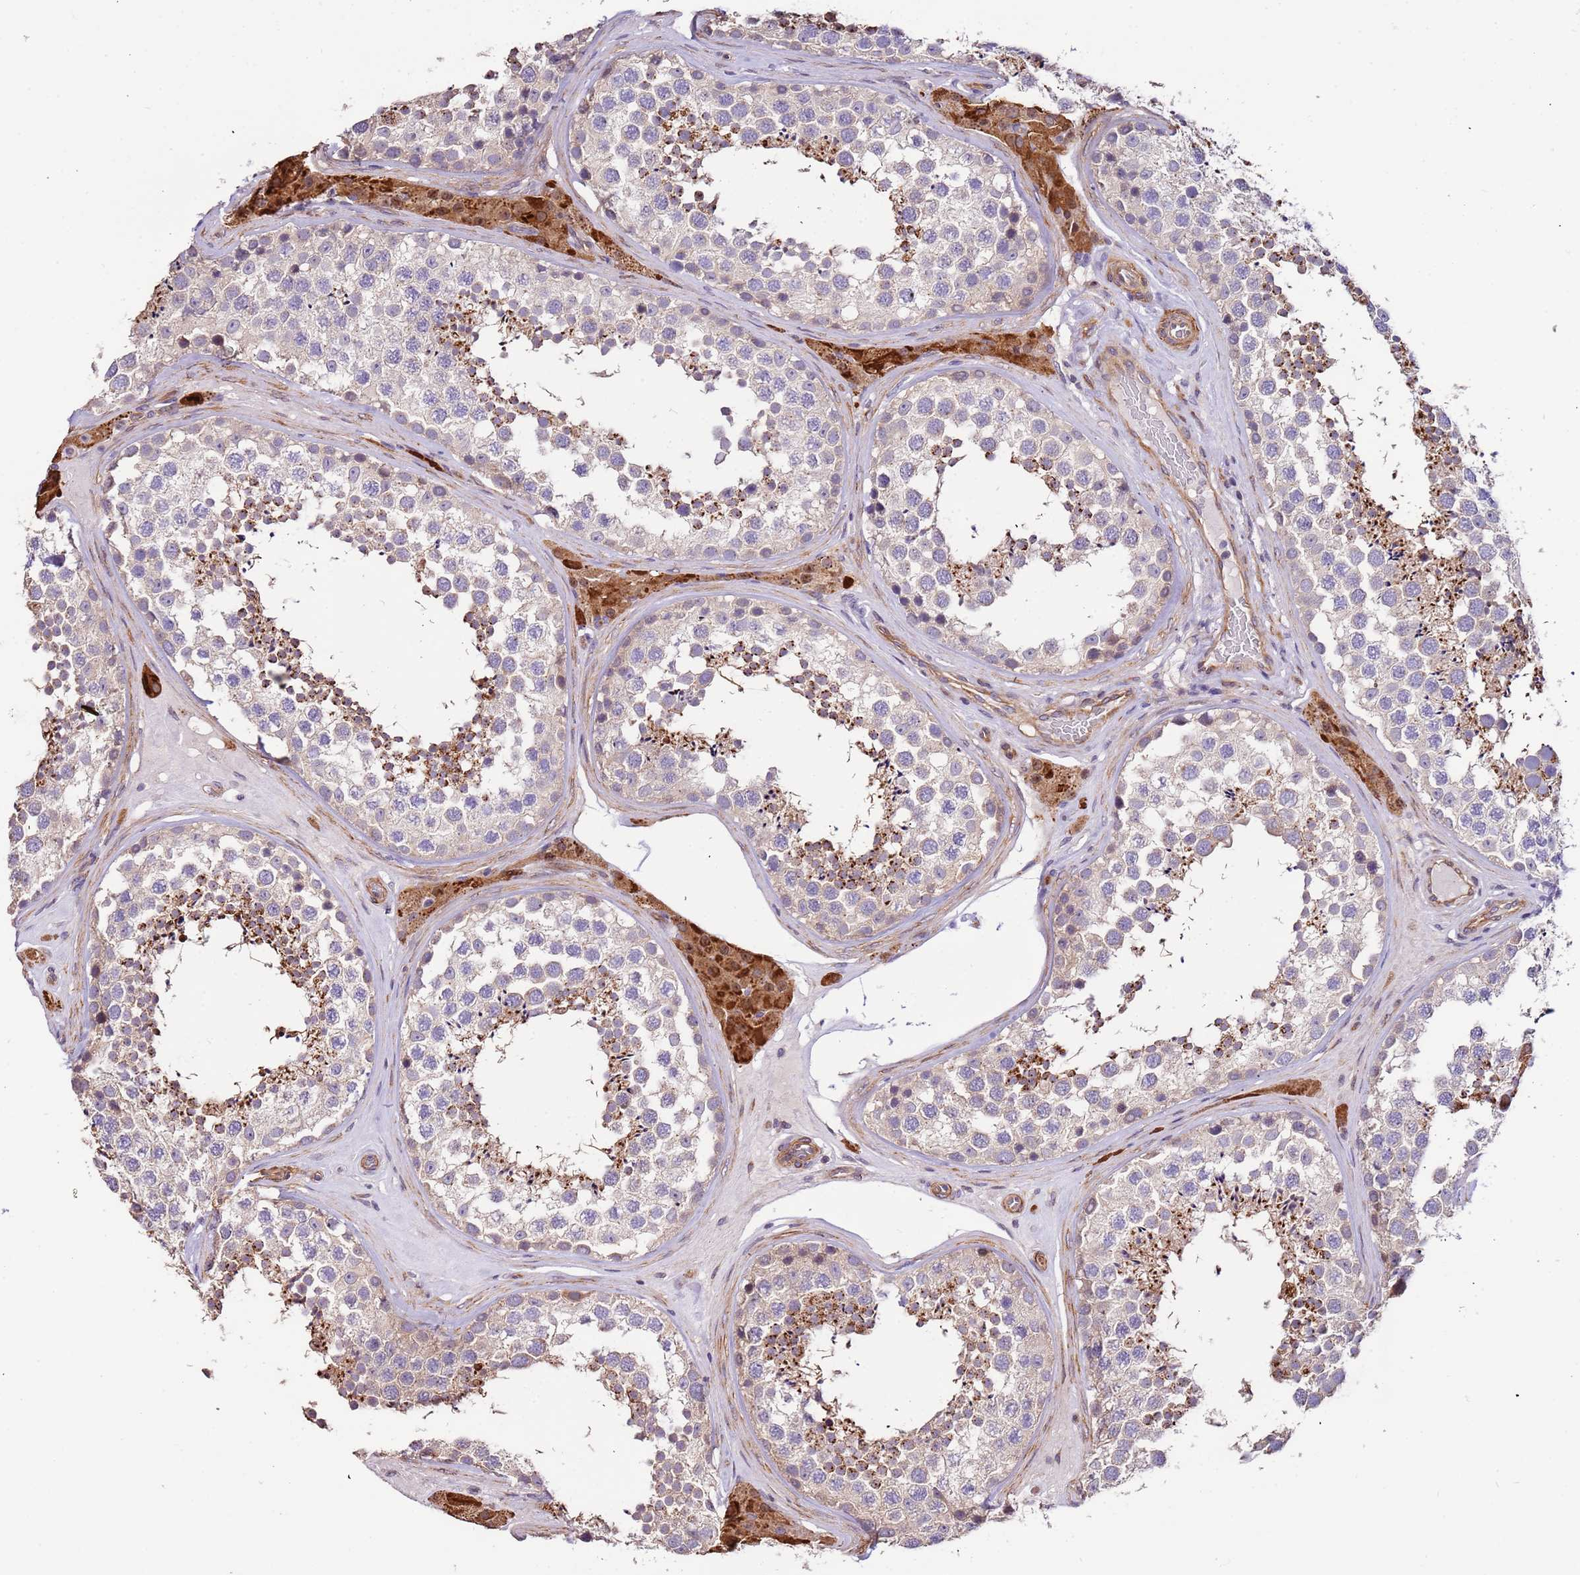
{"staining": {"intensity": "moderate", "quantity": "<25%", "location": "cytoplasmic/membranous"}, "tissue": "testis", "cell_type": "Cells in seminiferous ducts", "image_type": "normal", "snomed": [{"axis": "morphology", "description": "Normal tissue, NOS"}, {"axis": "topography", "description": "Testis"}], "caption": "This is an image of IHC staining of unremarkable testis, which shows moderate expression in the cytoplasmic/membranous of cells in seminiferous ducts.", "gene": "LAMB4", "patient": {"sex": "male", "age": 46}}